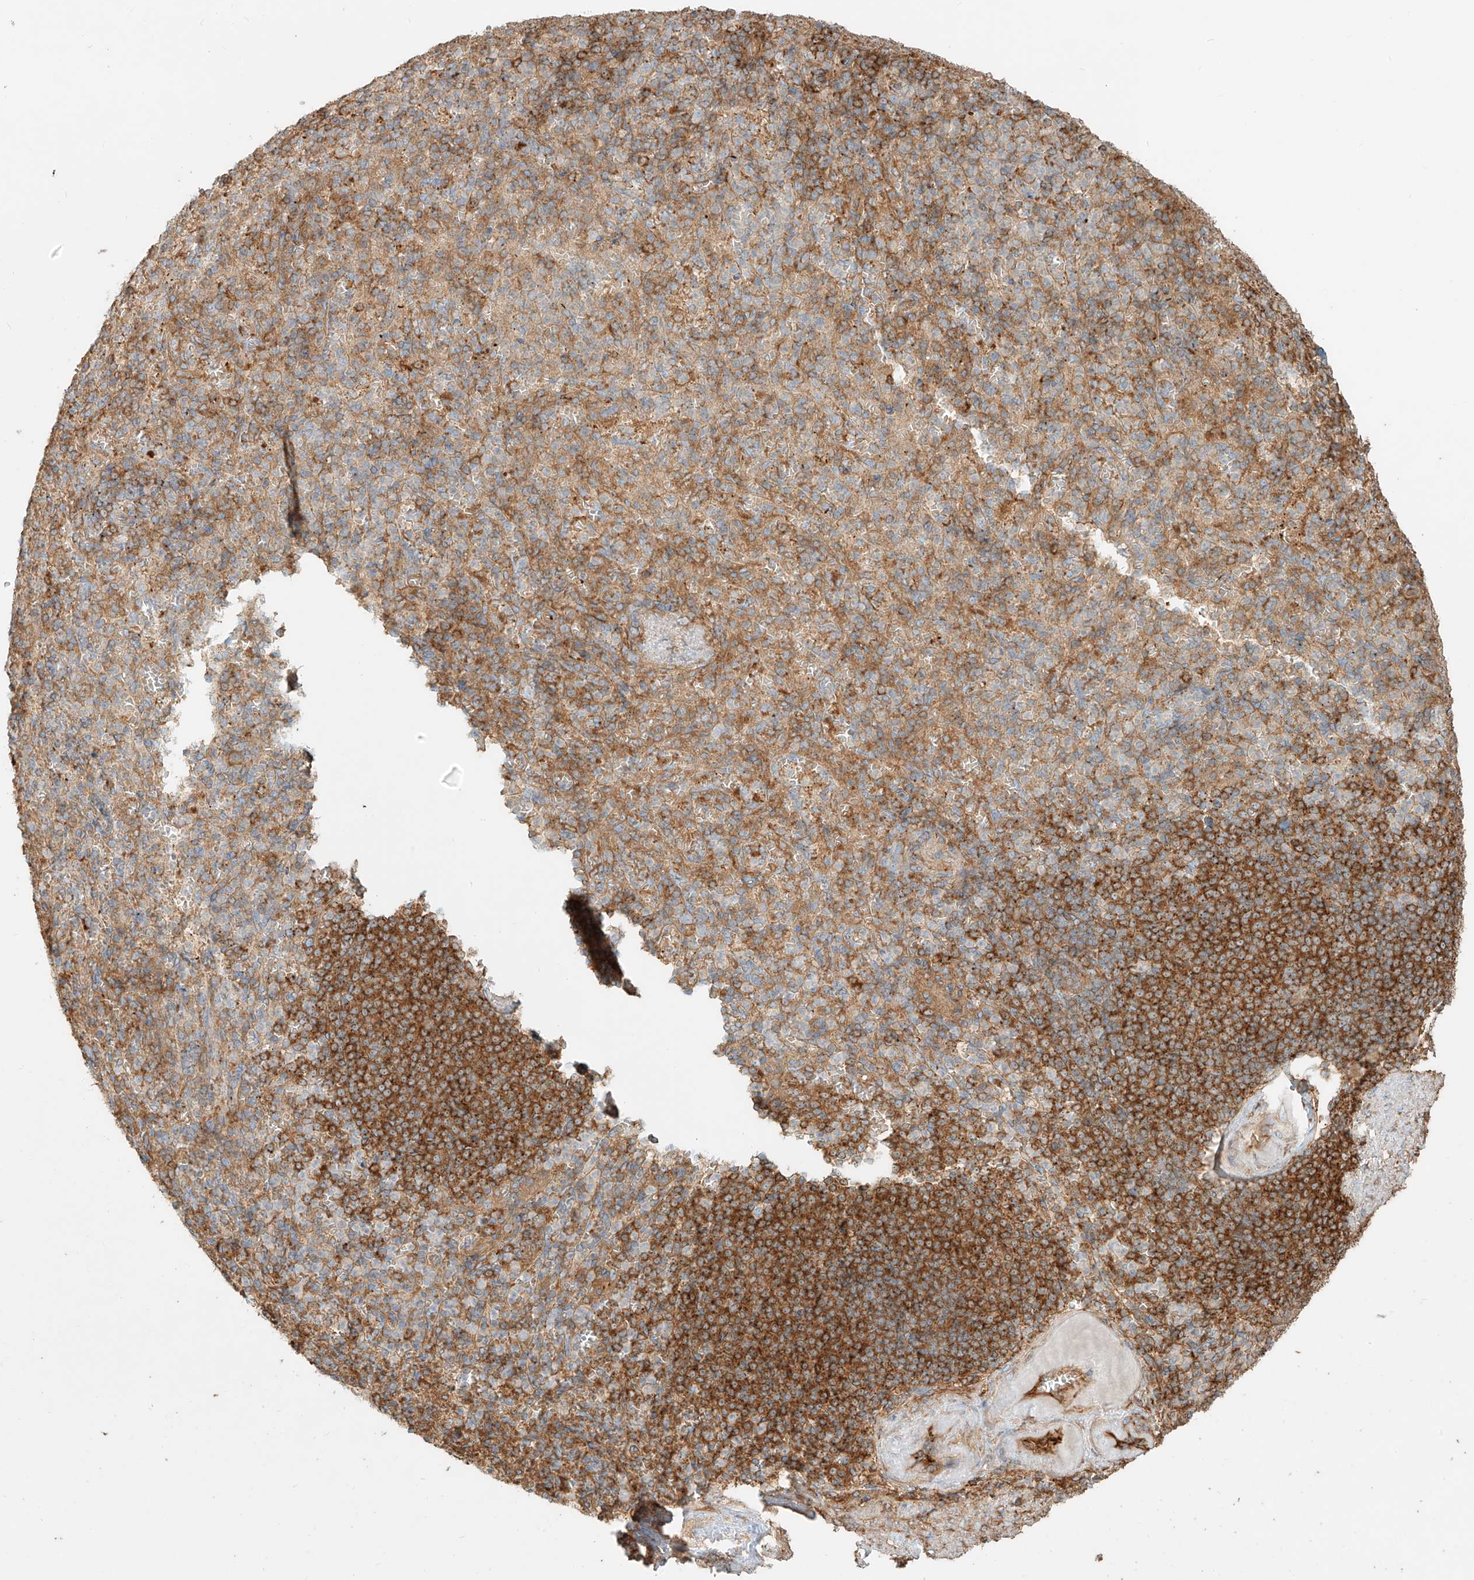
{"staining": {"intensity": "moderate", "quantity": "<25%", "location": "cytoplasmic/membranous"}, "tissue": "spleen", "cell_type": "Cells in red pulp", "image_type": "normal", "snomed": [{"axis": "morphology", "description": "Normal tissue, NOS"}, {"axis": "topography", "description": "Spleen"}], "caption": "IHC (DAB) staining of benign spleen demonstrates moderate cytoplasmic/membranous protein positivity in about <25% of cells in red pulp.", "gene": "SNX9", "patient": {"sex": "female", "age": 74}}